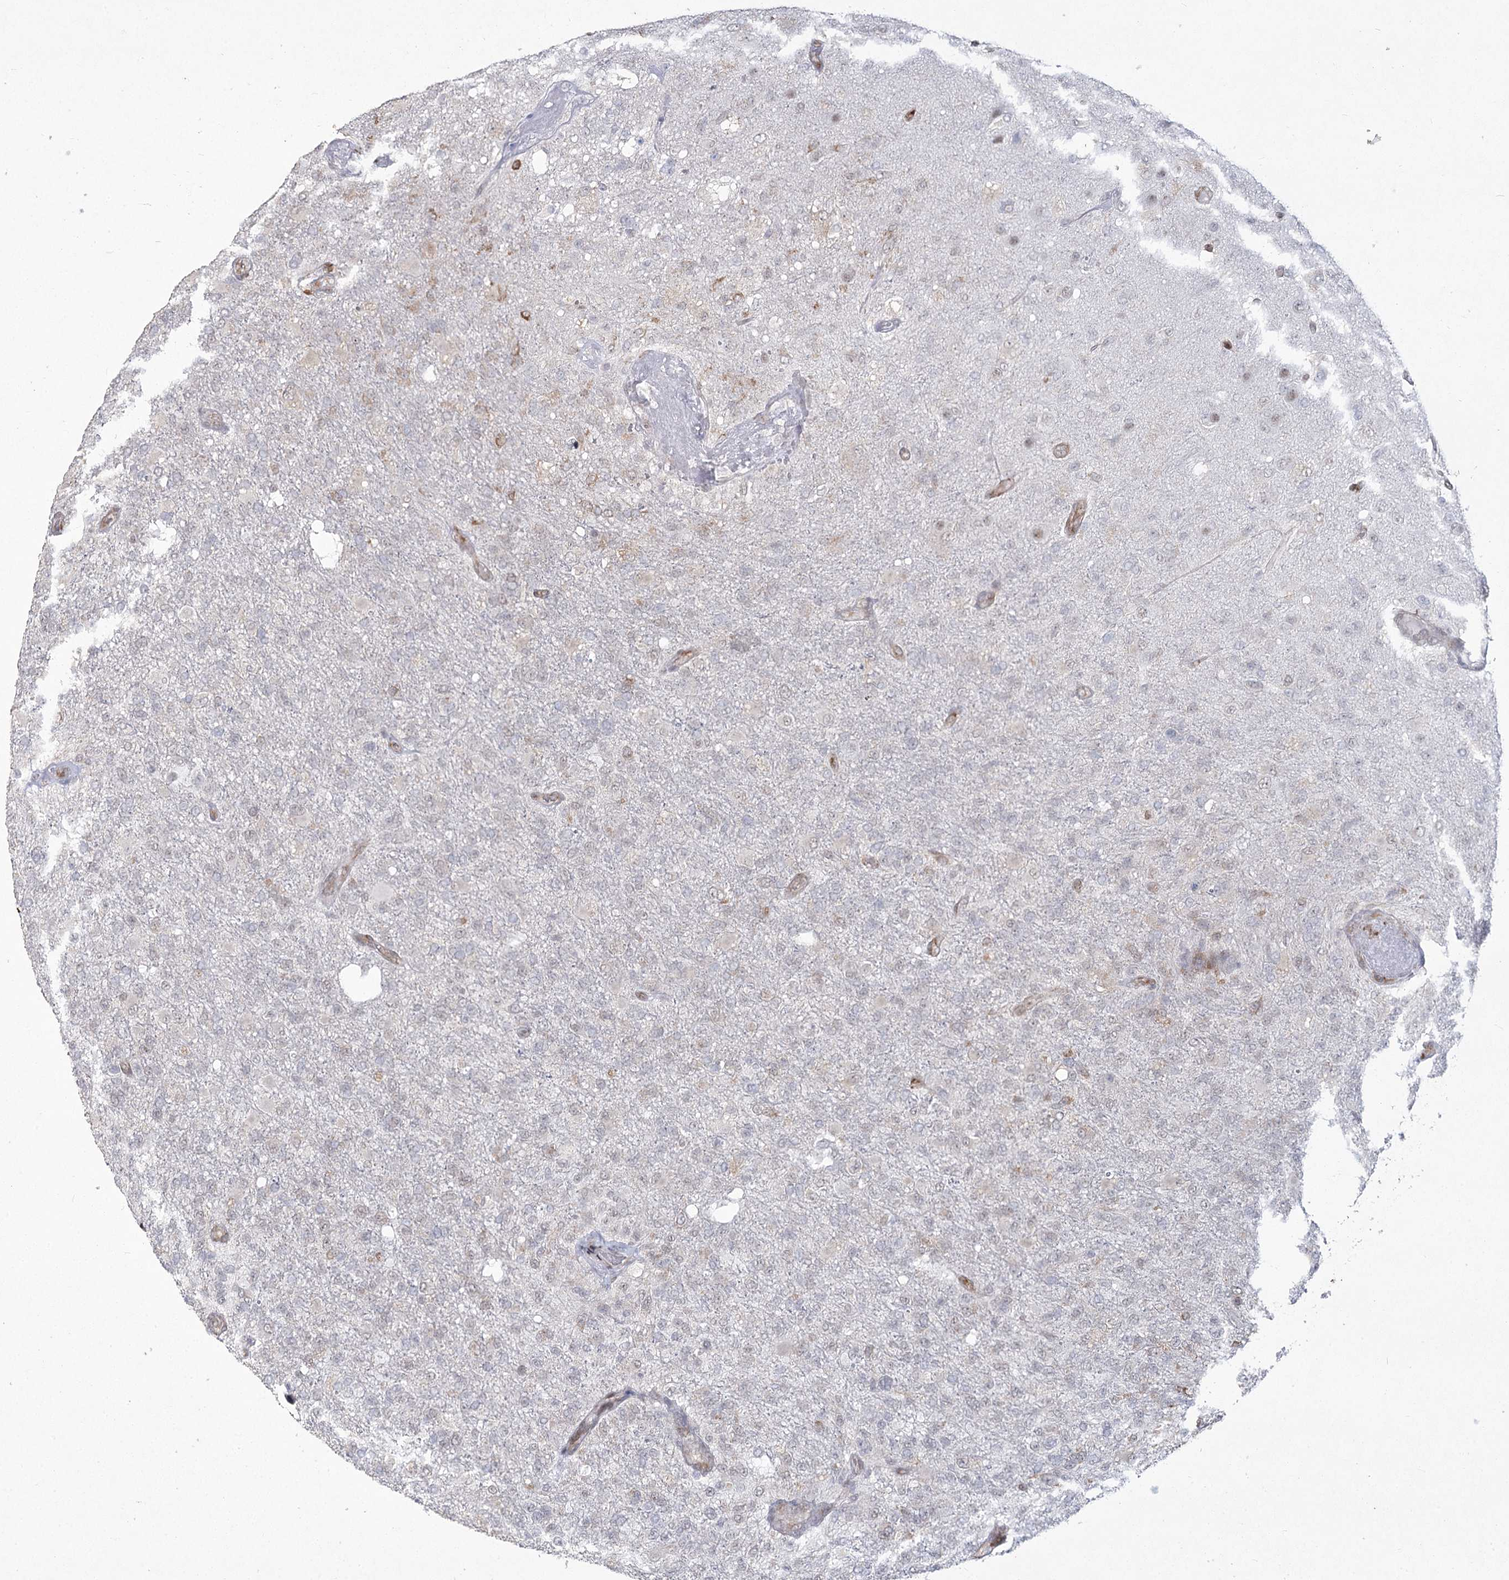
{"staining": {"intensity": "negative", "quantity": "none", "location": "none"}, "tissue": "glioma", "cell_type": "Tumor cells", "image_type": "cancer", "snomed": [{"axis": "morphology", "description": "Glioma, malignant, High grade"}, {"axis": "topography", "description": "Brain"}], "caption": "DAB (3,3'-diaminobenzidine) immunohistochemical staining of glioma displays no significant staining in tumor cells.", "gene": "YBX3", "patient": {"sex": "female", "age": 74}}